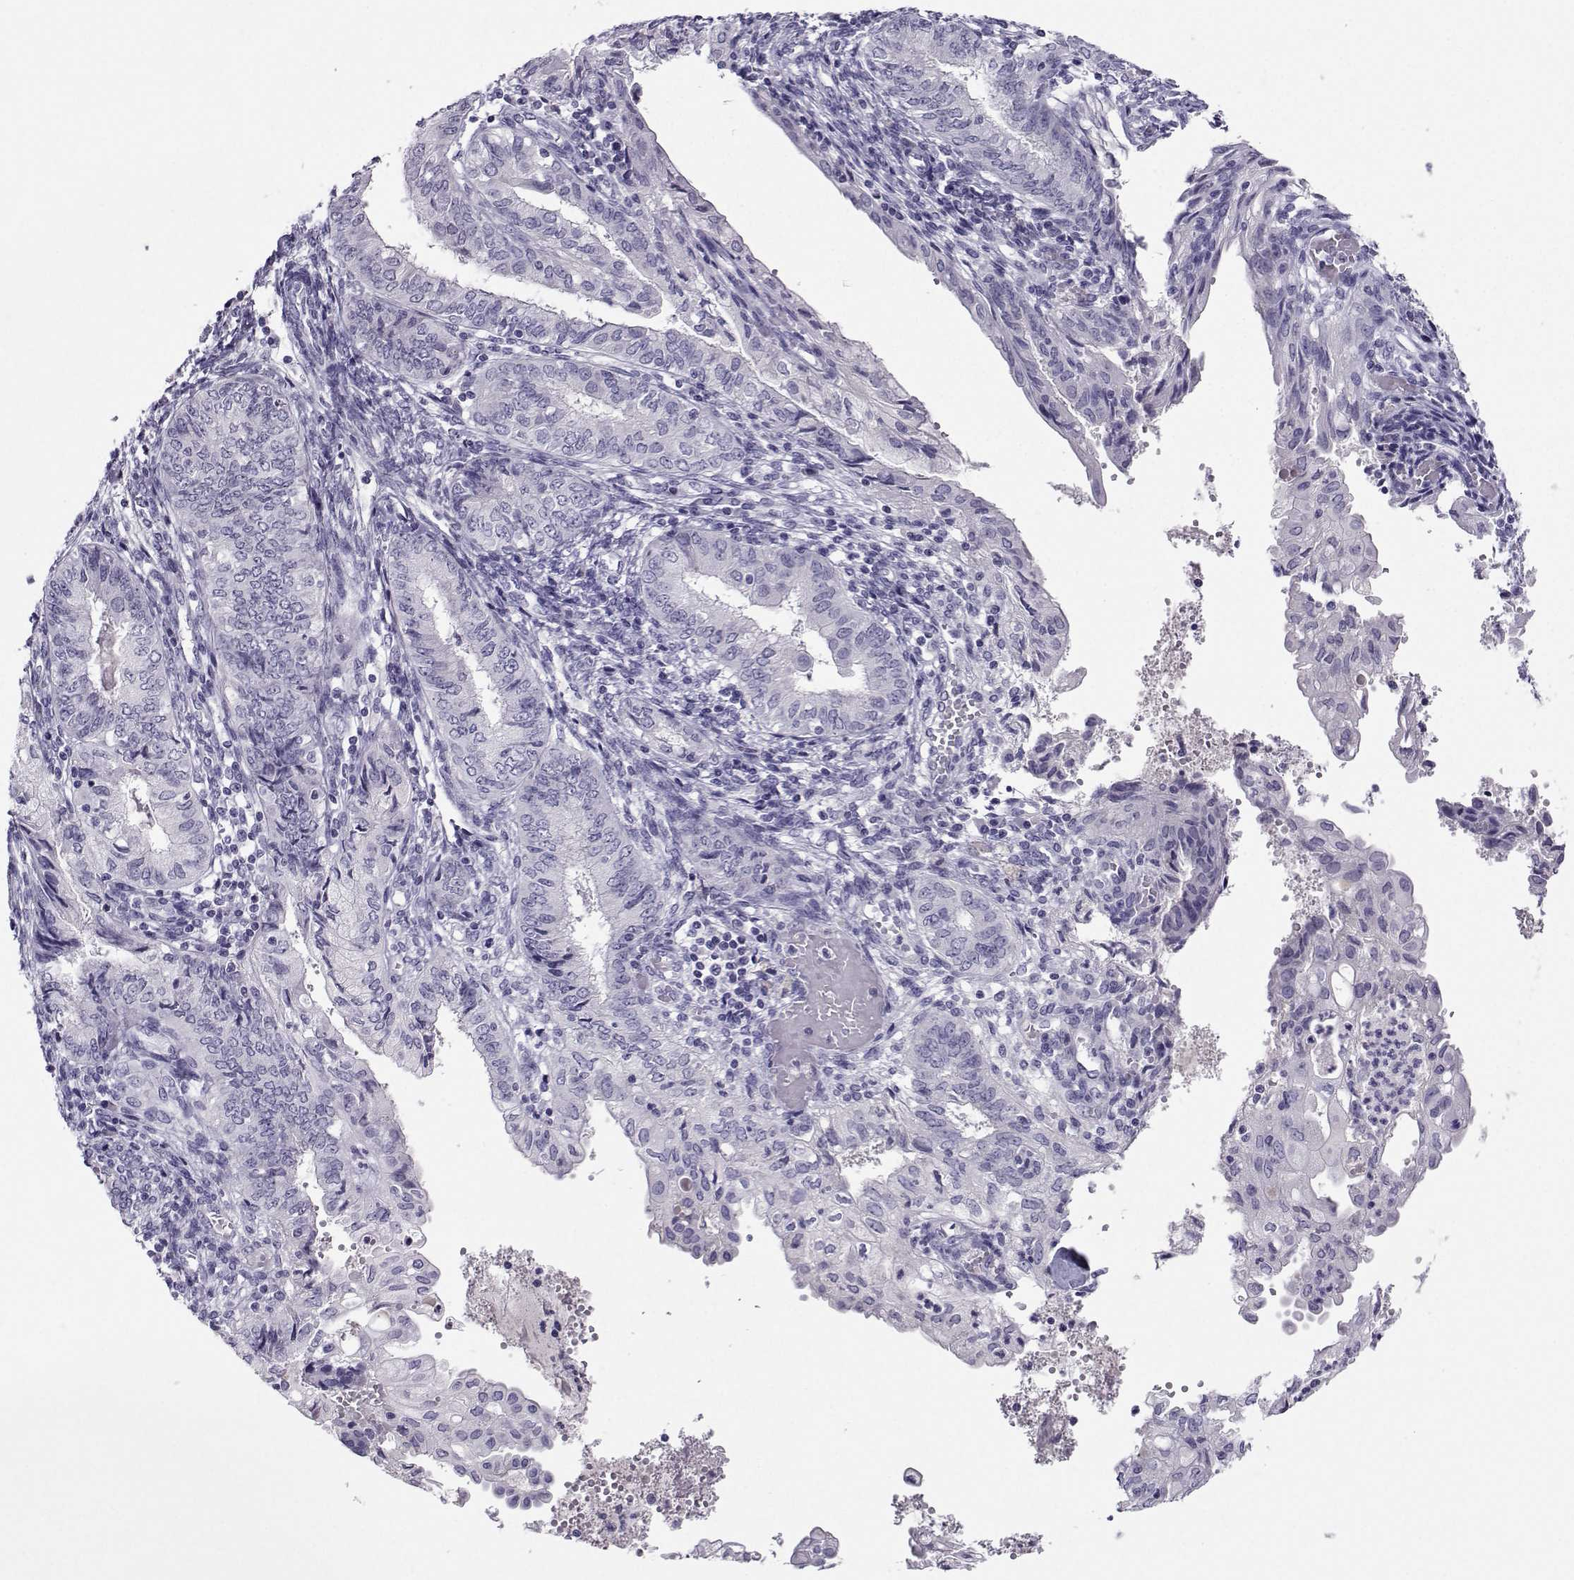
{"staining": {"intensity": "negative", "quantity": "none", "location": "none"}, "tissue": "endometrial cancer", "cell_type": "Tumor cells", "image_type": "cancer", "snomed": [{"axis": "morphology", "description": "Adenocarcinoma, NOS"}, {"axis": "topography", "description": "Endometrium"}], "caption": "The IHC image has no significant positivity in tumor cells of endometrial cancer tissue.", "gene": "ARMC2", "patient": {"sex": "female", "age": 68}}